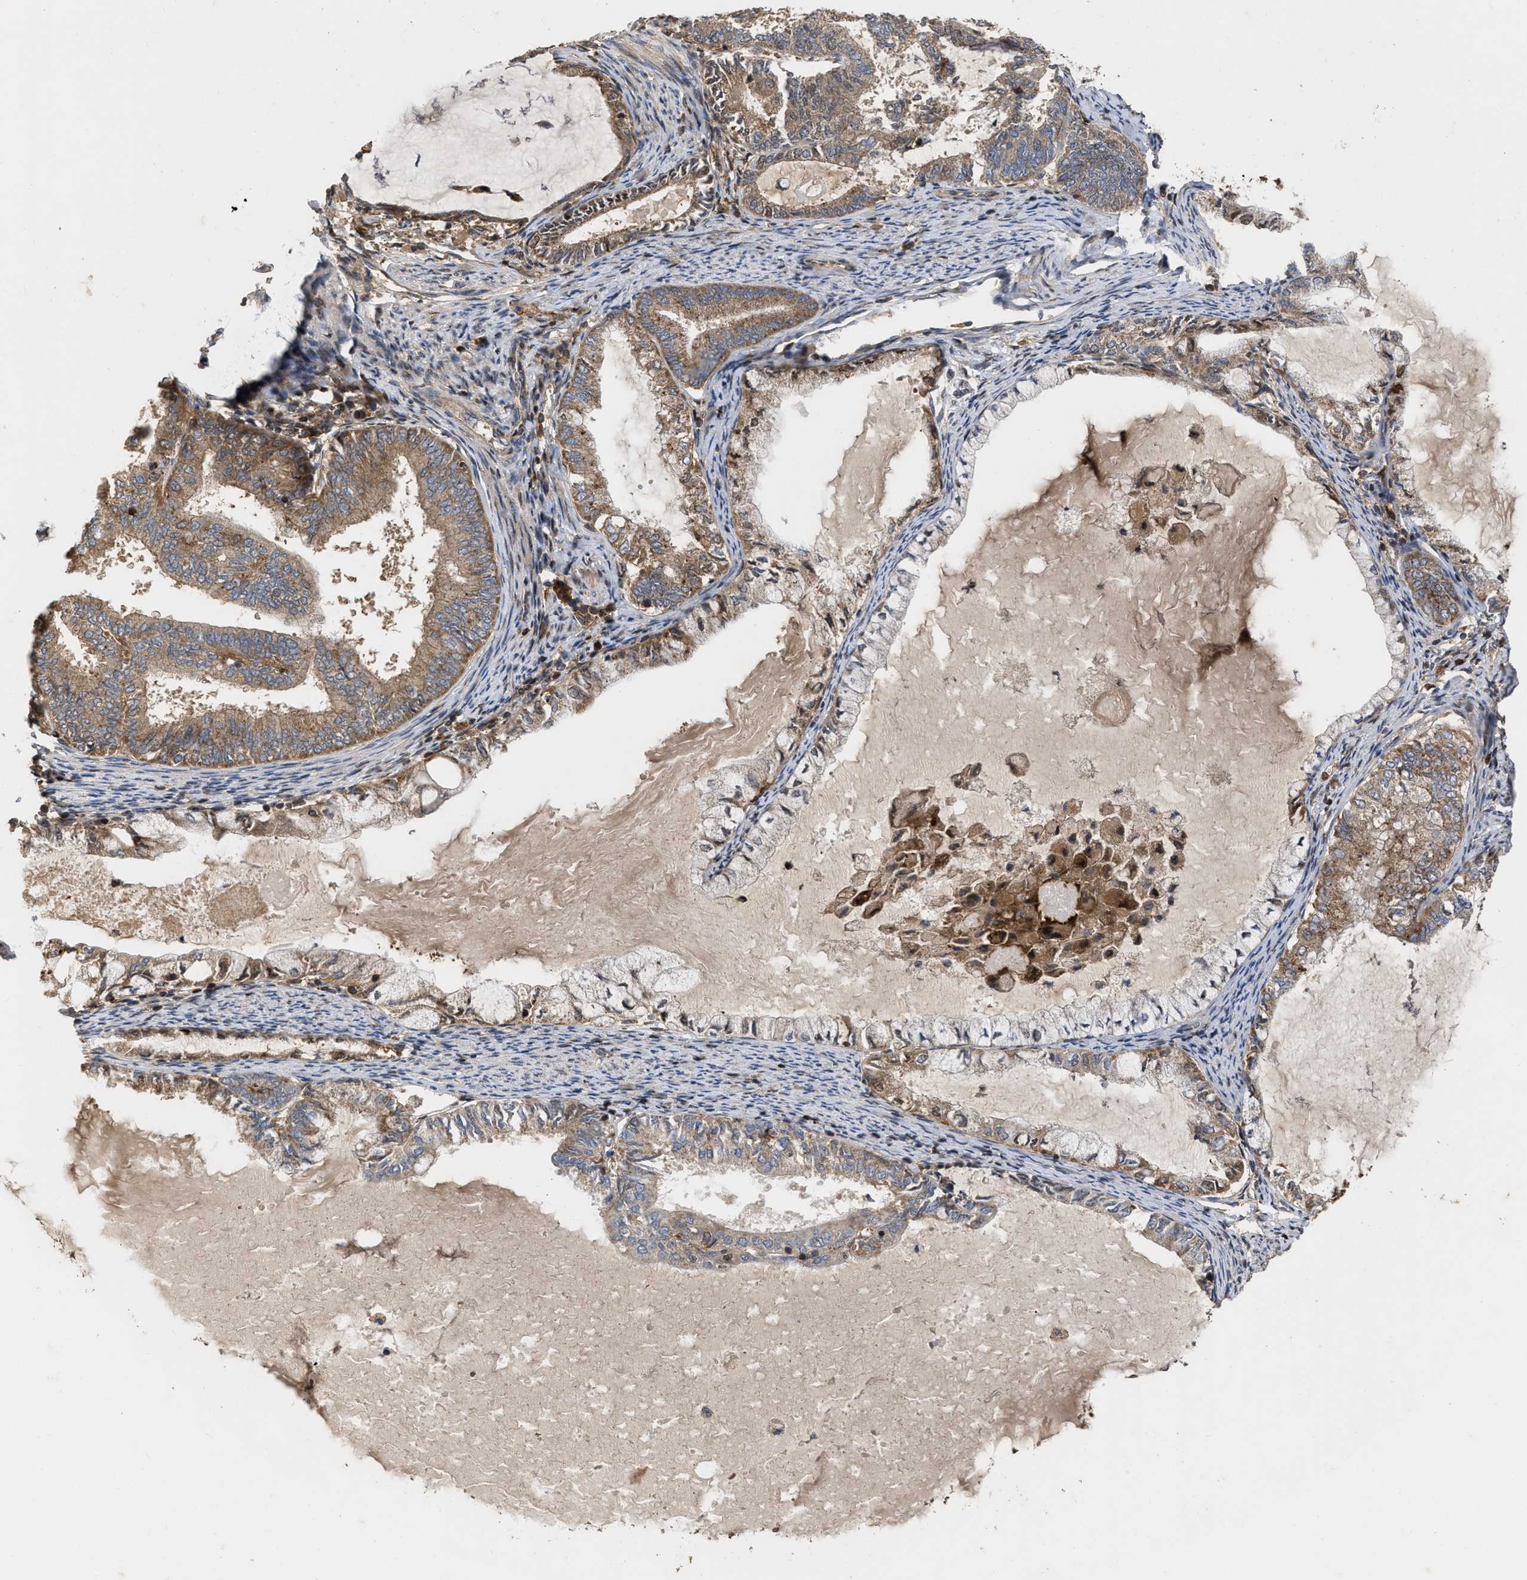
{"staining": {"intensity": "moderate", "quantity": "25%-75%", "location": "cytoplasmic/membranous"}, "tissue": "endometrial cancer", "cell_type": "Tumor cells", "image_type": "cancer", "snomed": [{"axis": "morphology", "description": "Adenocarcinoma, NOS"}, {"axis": "topography", "description": "Endometrium"}], "caption": "Endometrial cancer stained with a protein marker displays moderate staining in tumor cells.", "gene": "CBR3", "patient": {"sex": "female", "age": 86}}